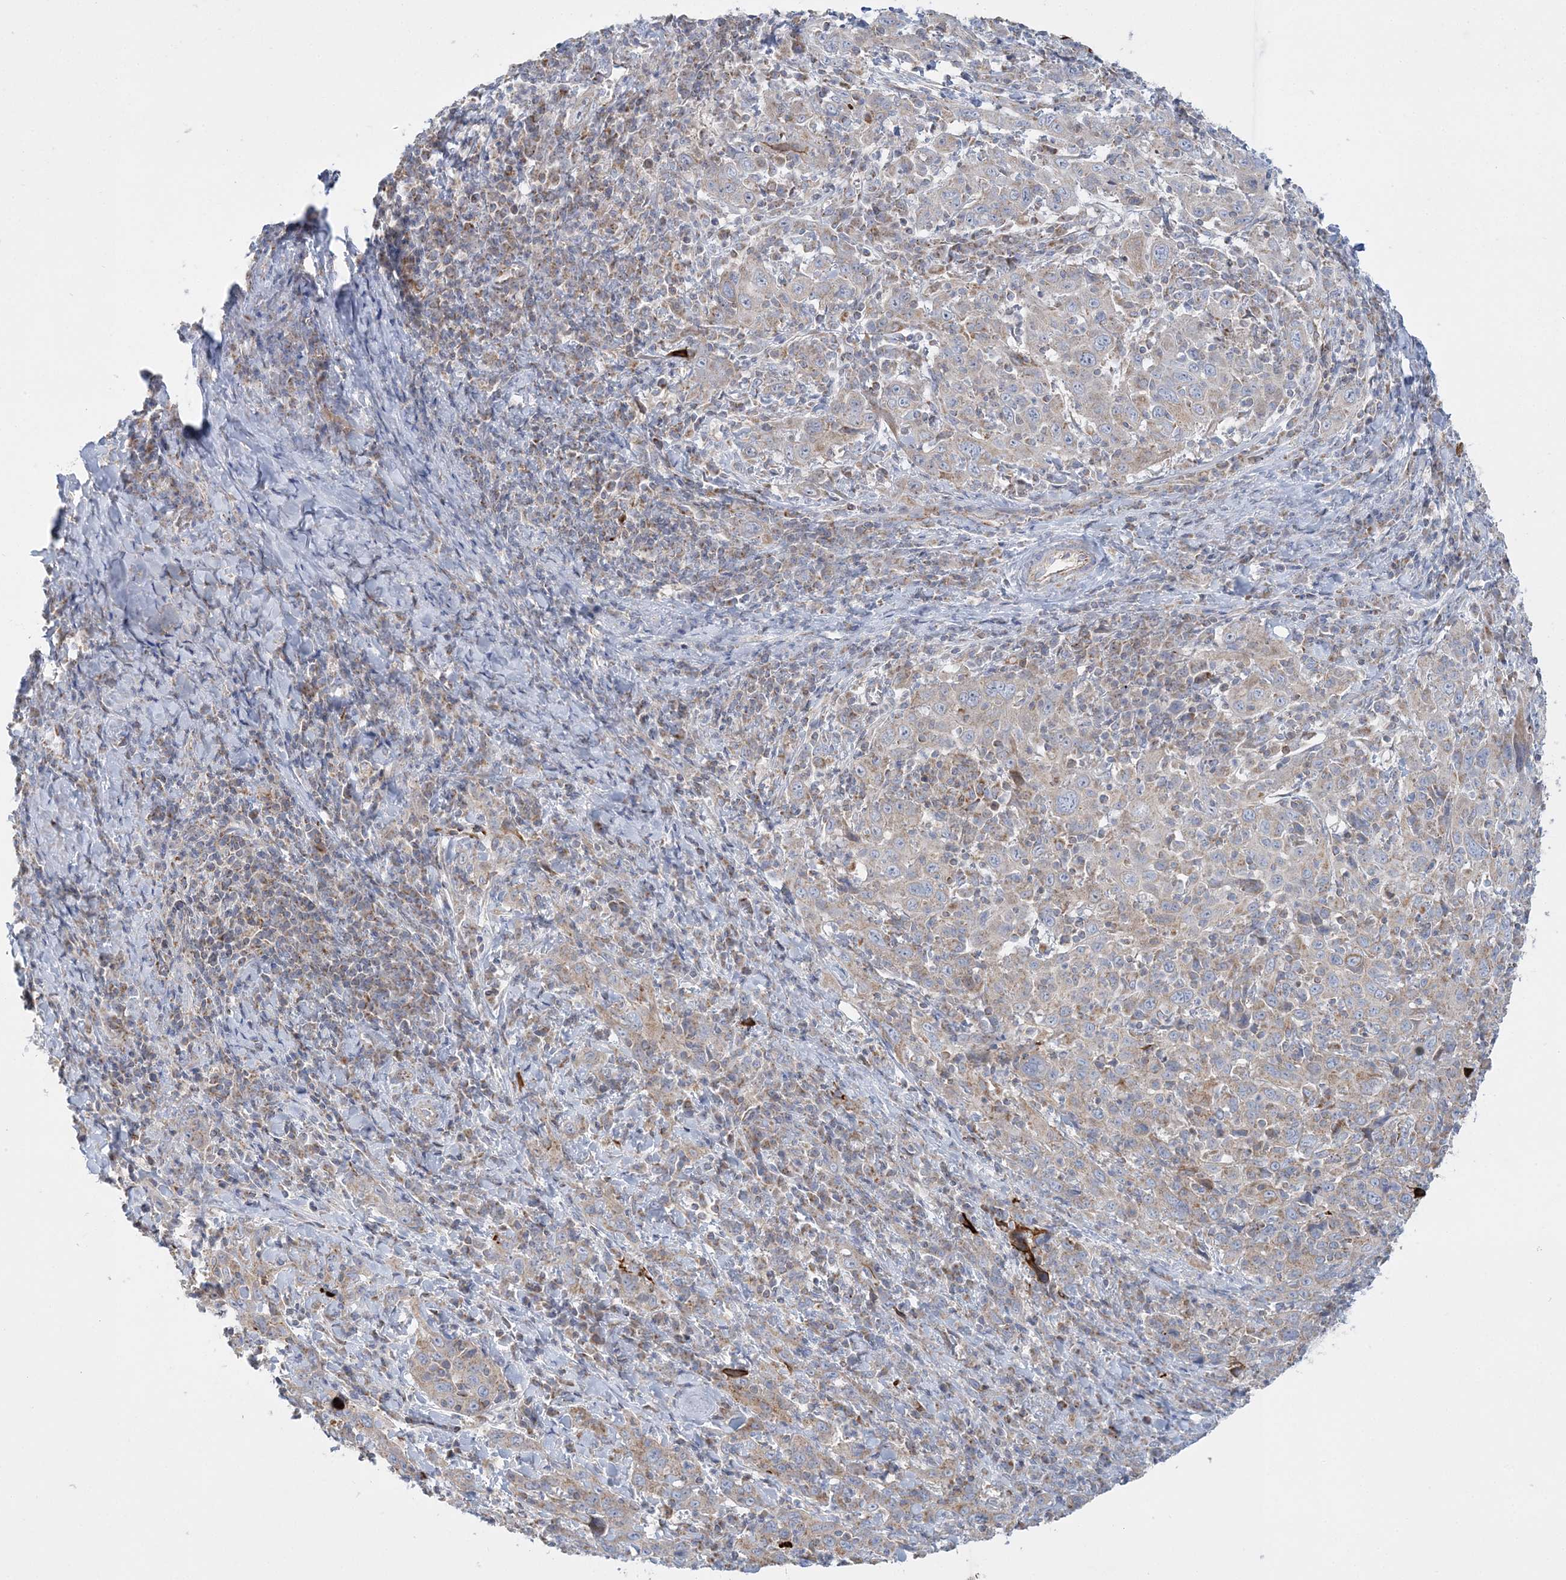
{"staining": {"intensity": "weak", "quantity": "<25%", "location": "cytoplasmic/membranous"}, "tissue": "cervical cancer", "cell_type": "Tumor cells", "image_type": "cancer", "snomed": [{"axis": "morphology", "description": "Squamous cell carcinoma, NOS"}, {"axis": "topography", "description": "Cervix"}], "caption": "Histopathology image shows no significant protein positivity in tumor cells of cervical squamous cell carcinoma.", "gene": "TBC1D14", "patient": {"sex": "female", "age": 46}}